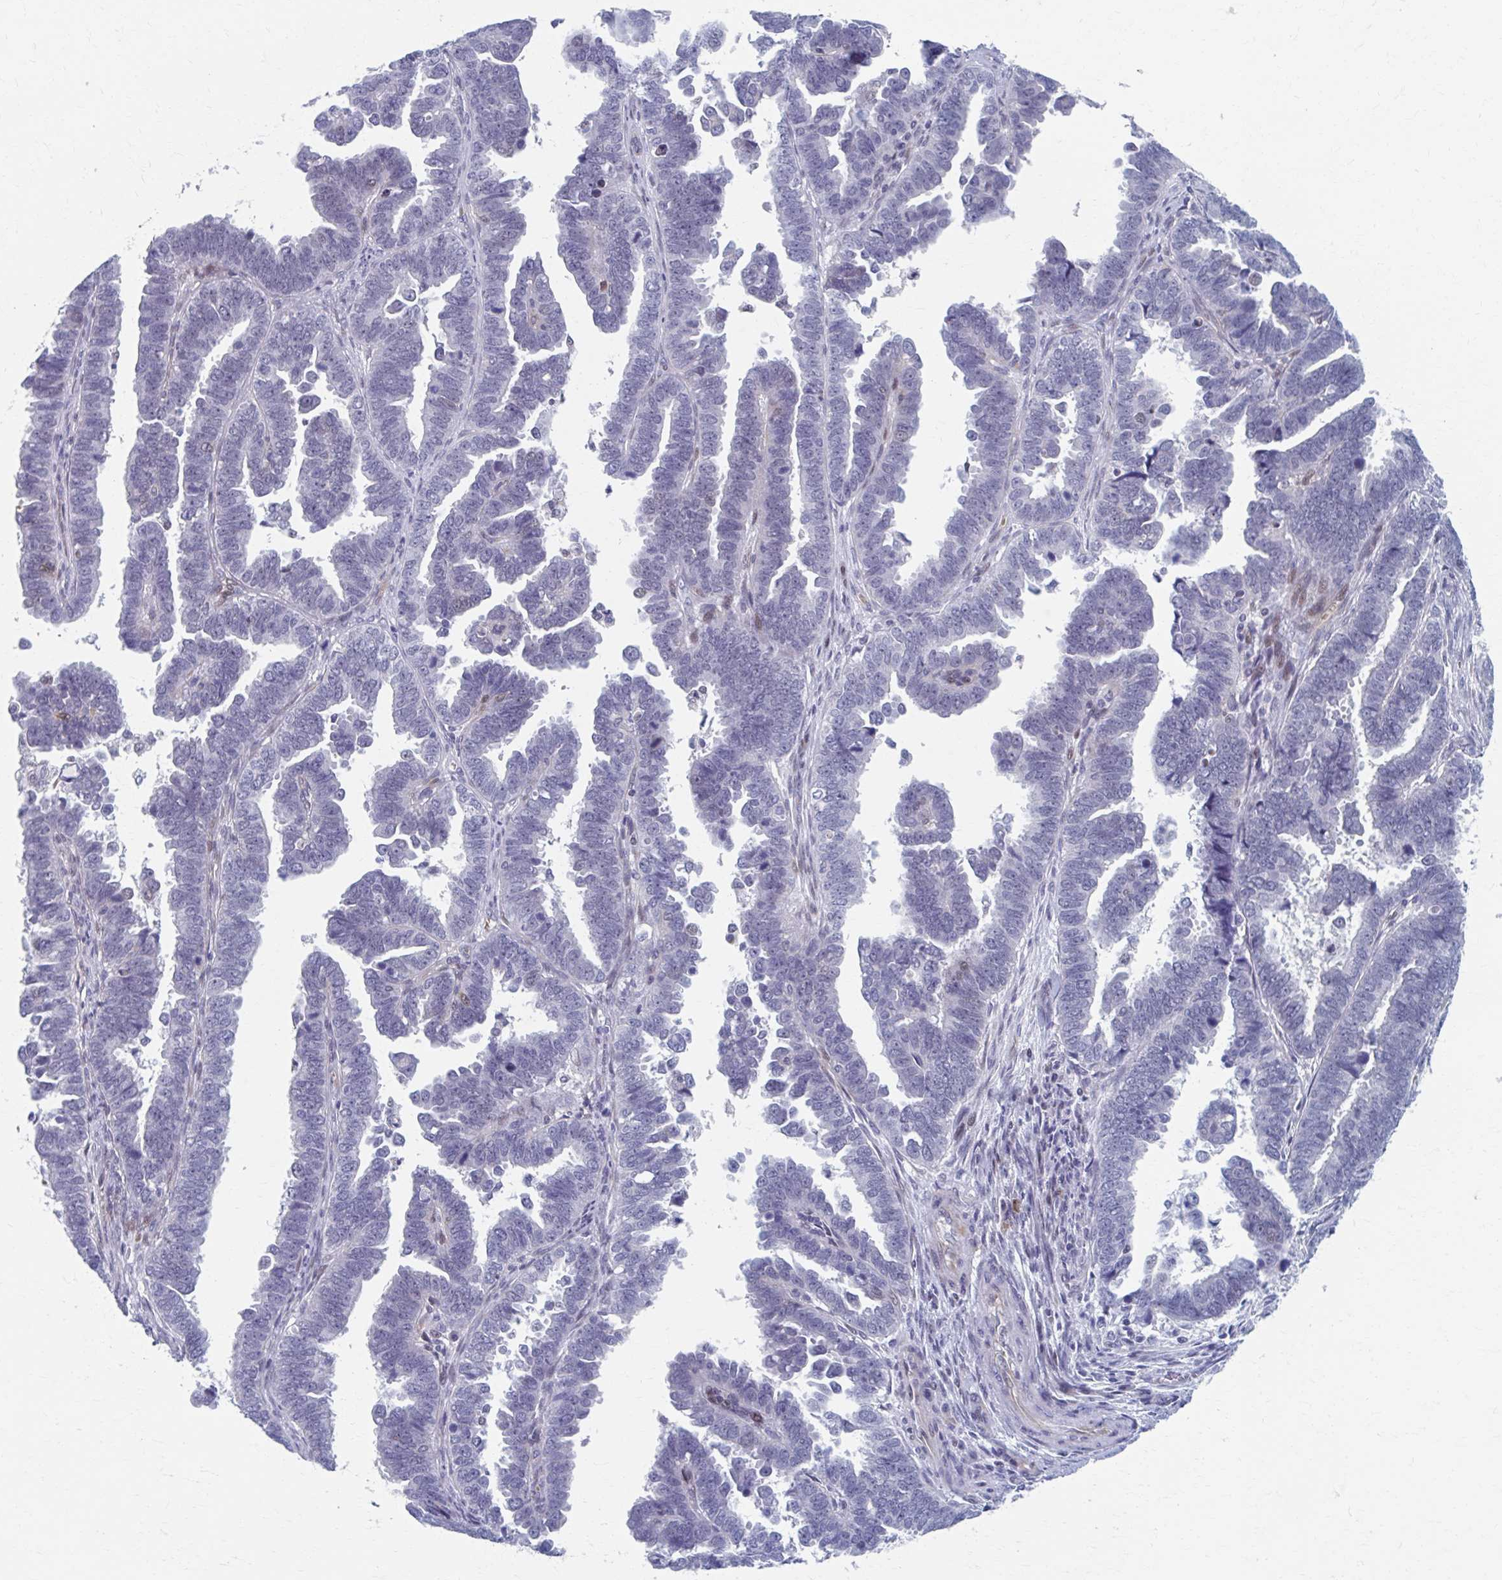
{"staining": {"intensity": "negative", "quantity": "none", "location": "none"}, "tissue": "endometrial cancer", "cell_type": "Tumor cells", "image_type": "cancer", "snomed": [{"axis": "morphology", "description": "Adenocarcinoma, NOS"}, {"axis": "topography", "description": "Endometrium"}], "caption": "The photomicrograph shows no significant expression in tumor cells of adenocarcinoma (endometrial).", "gene": "ABHD16B", "patient": {"sex": "female", "age": 75}}